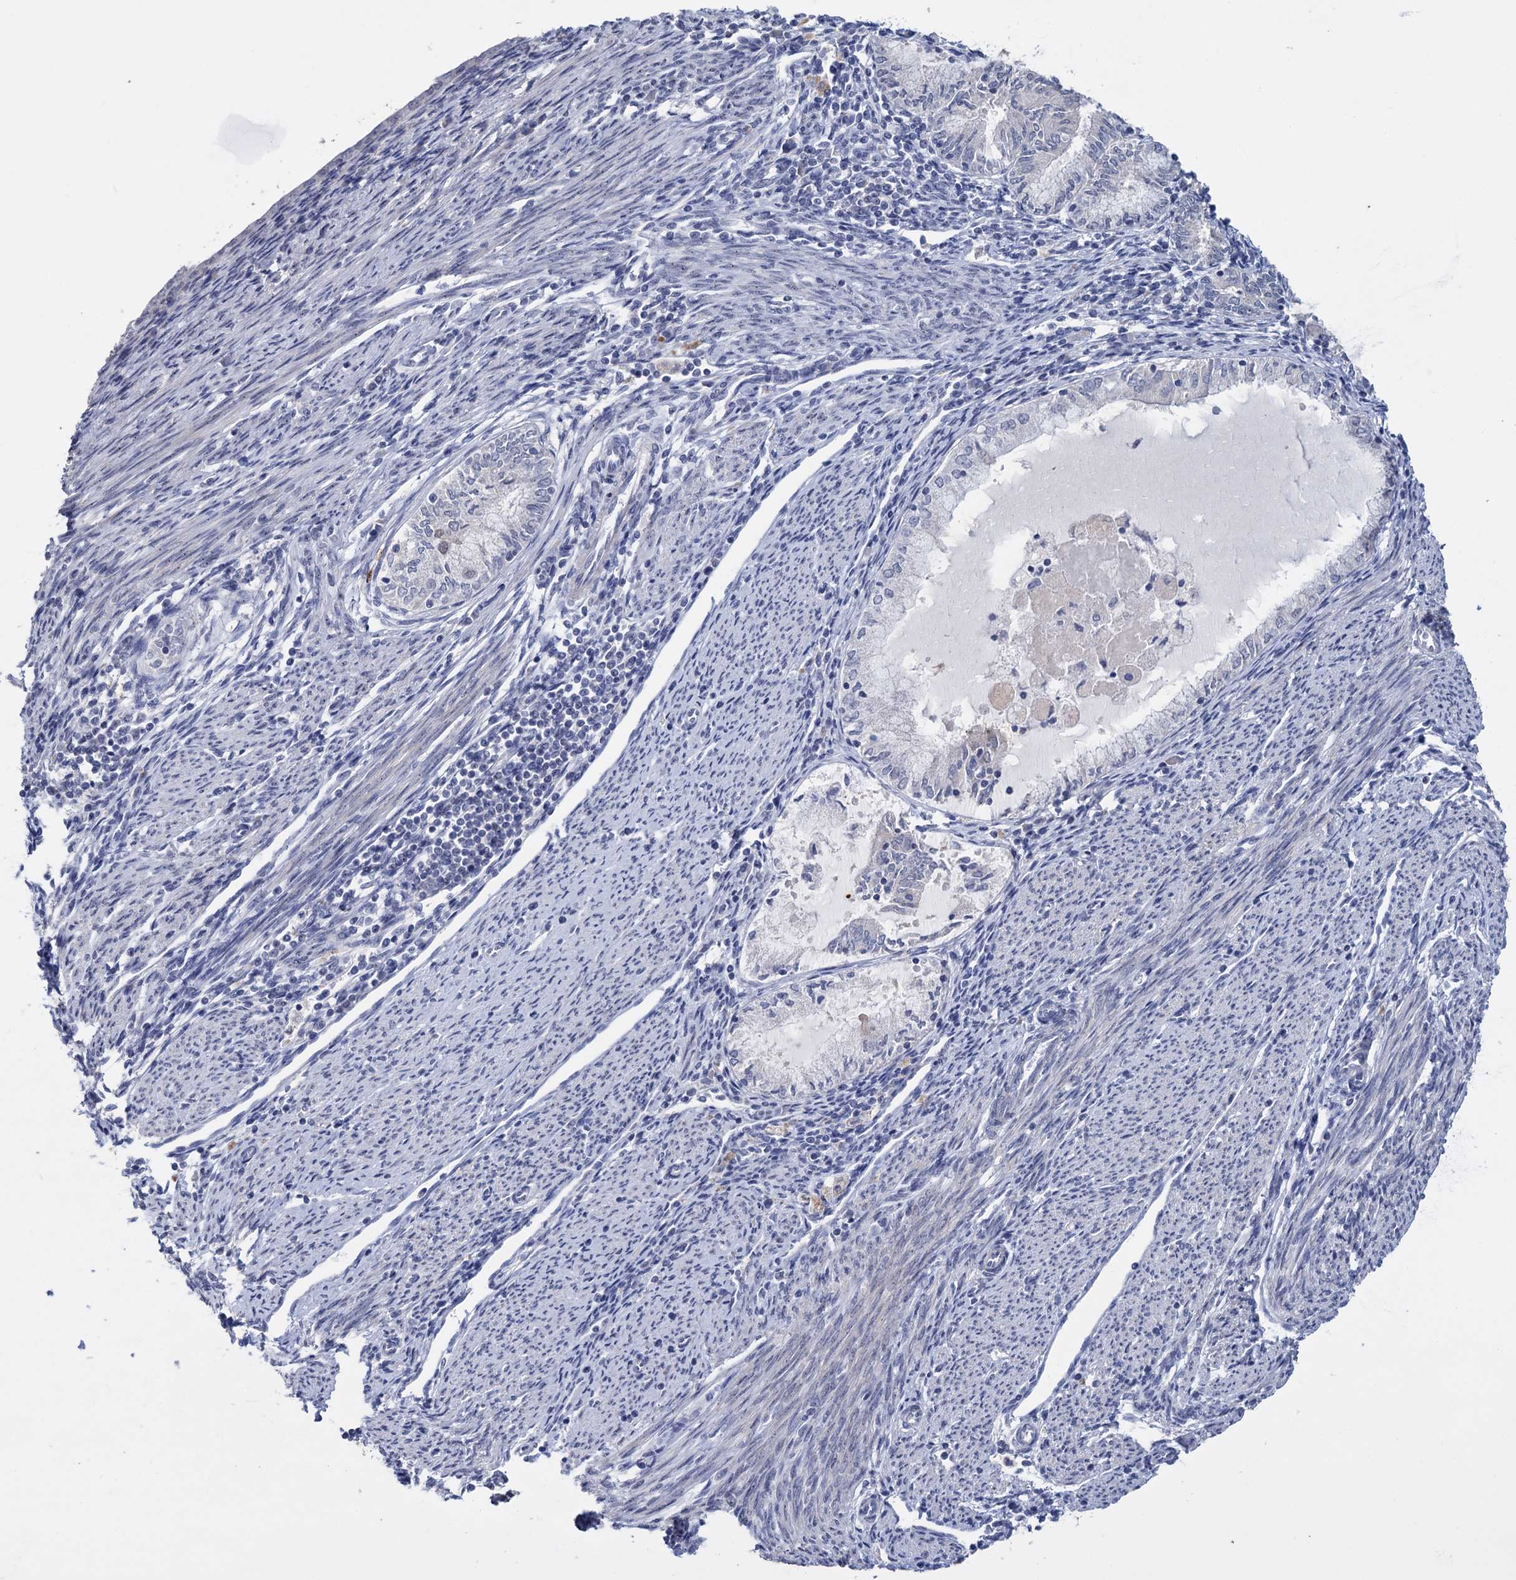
{"staining": {"intensity": "negative", "quantity": "none", "location": "none"}, "tissue": "endometrial cancer", "cell_type": "Tumor cells", "image_type": "cancer", "snomed": [{"axis": "morphology", "description": "Adenocarcinoma, NOS"}, {"axis": "topography", "description": "Endometrium"}], "caption": "Human endometrial adenocarcinoma stained for a protein using IHC shows no positivity in tumor cells.", "gene": "SFN", "patient": {"sex": "female", "age": 79}}